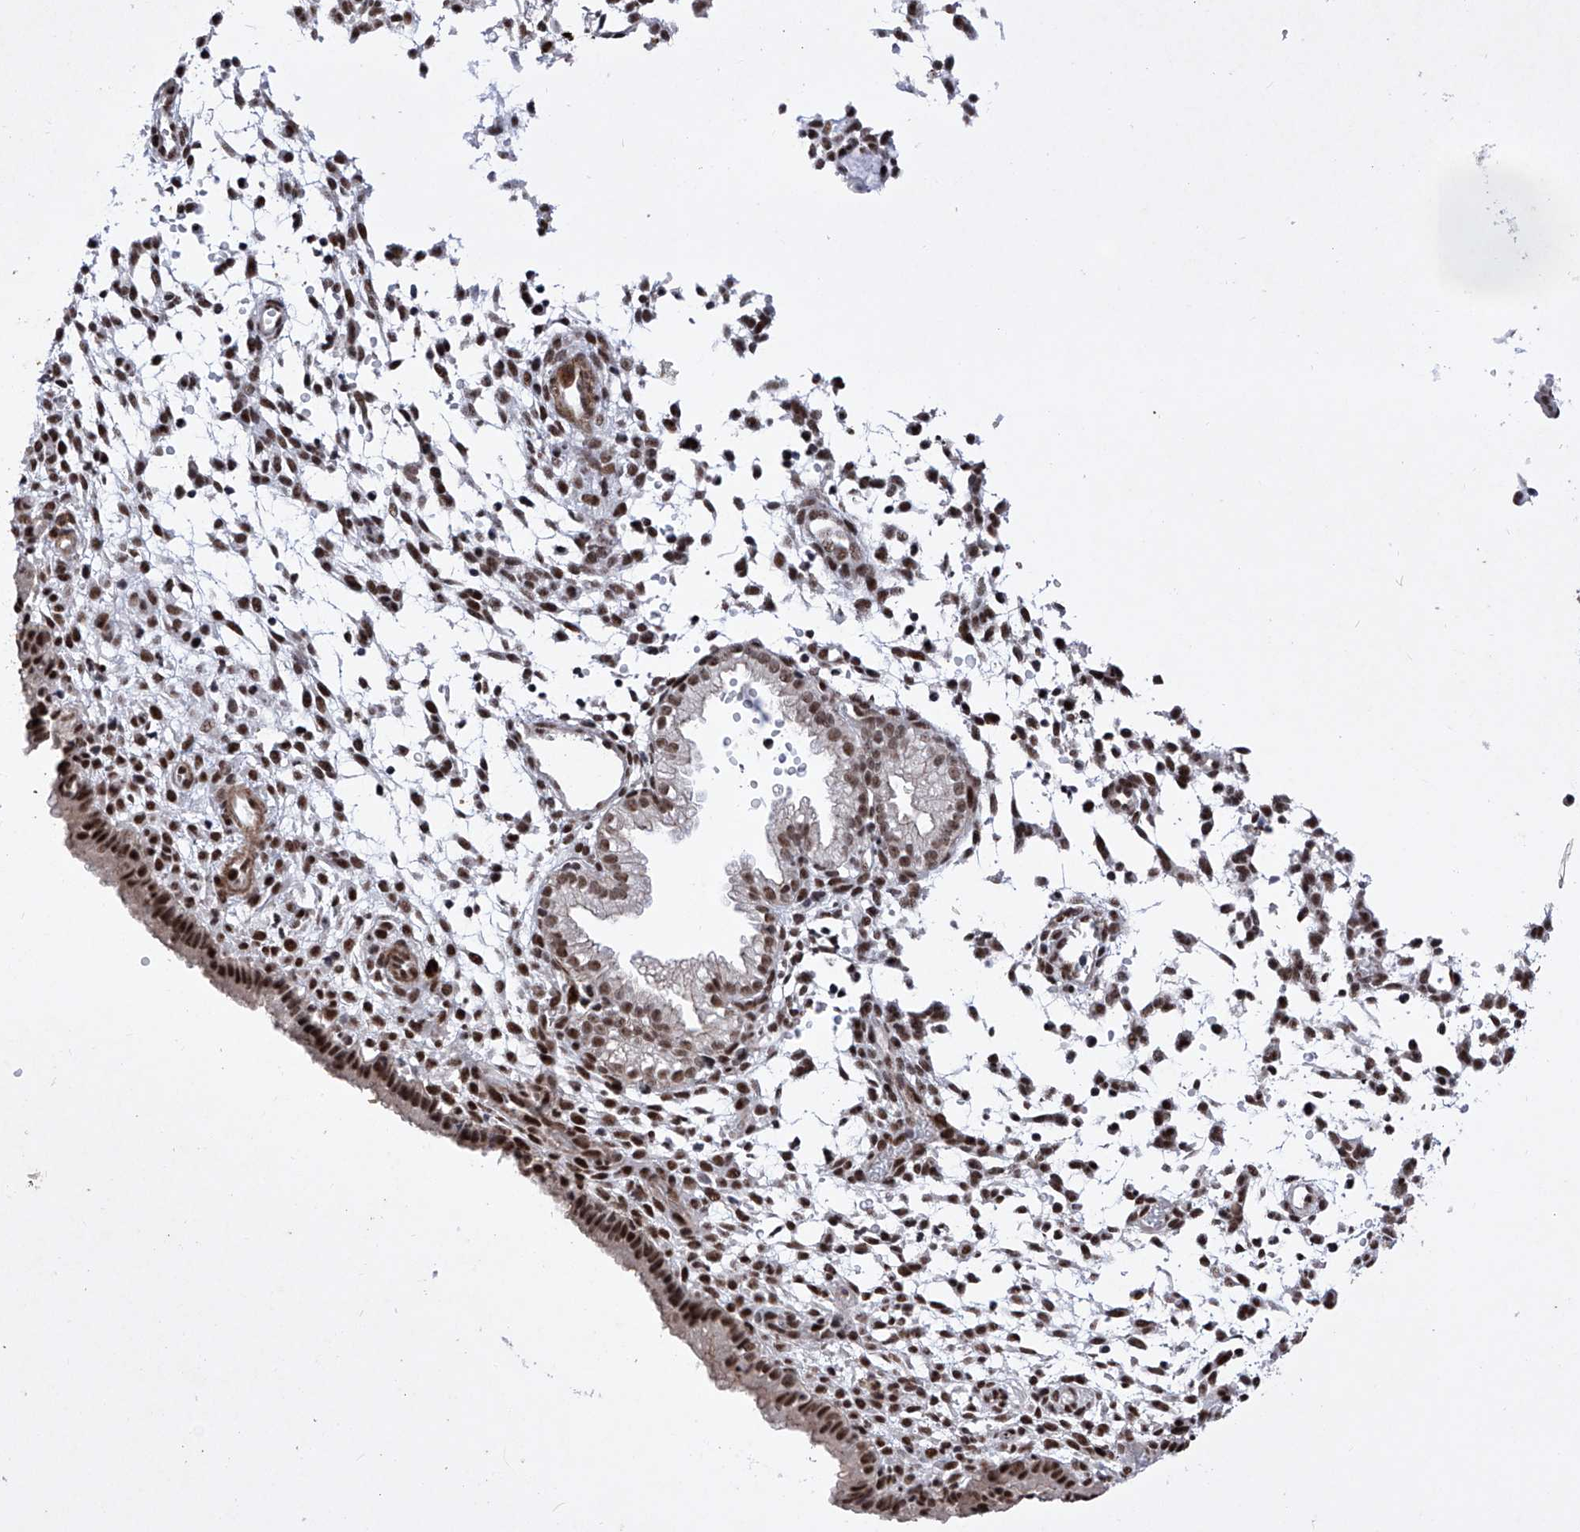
{"staining": {"intensity": "moderate", "quantity": "<25%", "location": "nuclear"}, "tissue": "endometrium", "cell_type": "Cells in endometrial stroma", "image_type": "normal", "snomed": [{"axis": "morphology", "description": "Normal tissue, NOS"}, {"axis": "topography", "description": "Endometrium"}], "caption": "Moderate nuclear positivity for a protein is present in about <25% of cells in endometrial stroma of unremarkable endometrium using IHC.", "gene": "NFATC4", "patient": {"sex": "female", "age": 33}}